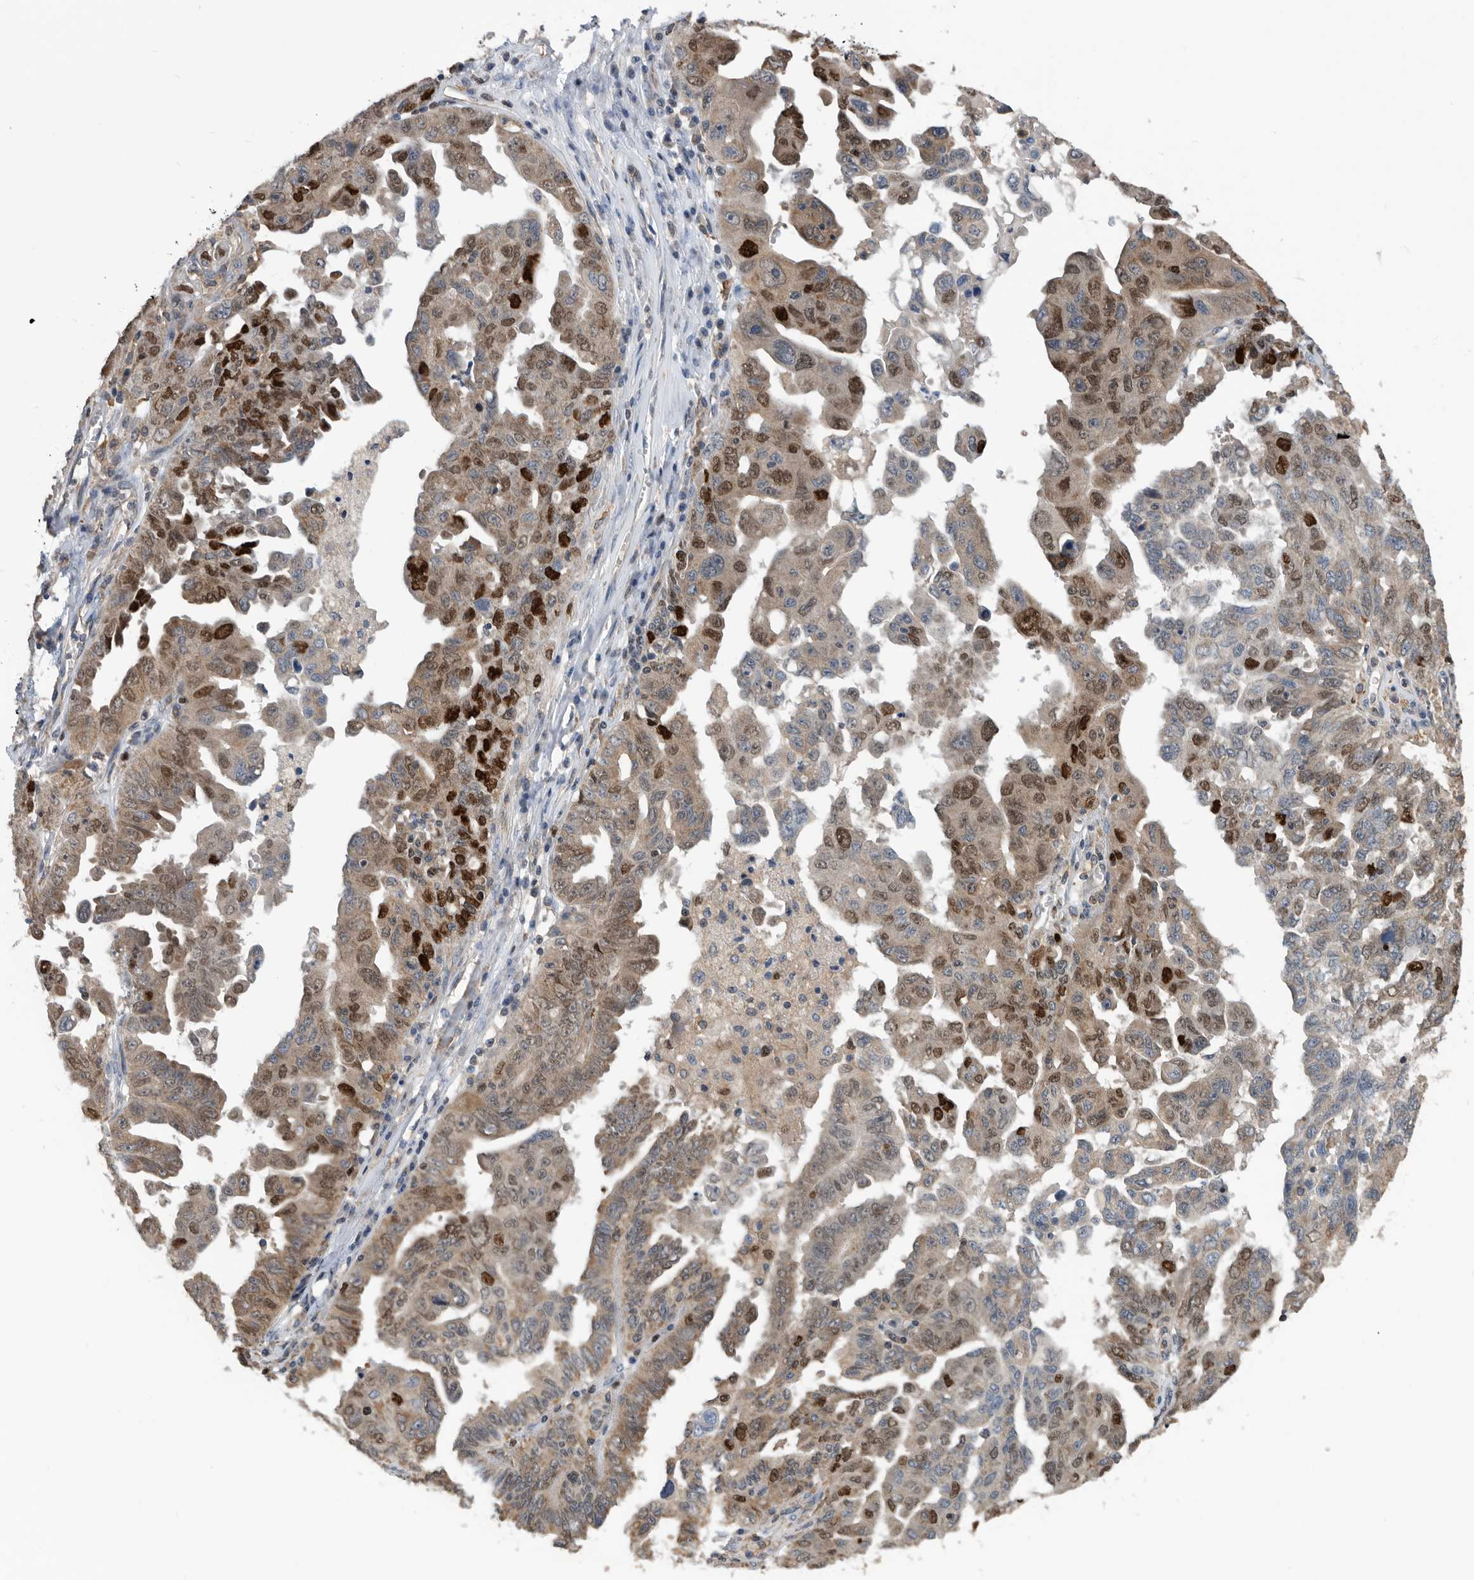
{"staining": {"intensity": "strong", "quantity": "25%-75%", "location": "cytoplasmic/membranous,nuclear"}, "tissue": "ovarian cancer", "cell_type": "Tumor cells", "image_type": "cancer", "snomed": [{"axis": "morphology", "description": "Carcinoma, endometroid"}, {"axis": "topography", "description": "Ovary"}], "caption": "An immunohistochemistry (IHC) image of tumor tissue is shown. Protein staining in brown shows strong cytoplasmic/membranous and nuclear positivity in endometroid carcinoma (ovarian) within tumor cells.", "gene": "ATAD2", "patient": {"sex": "female", "age": 62}}